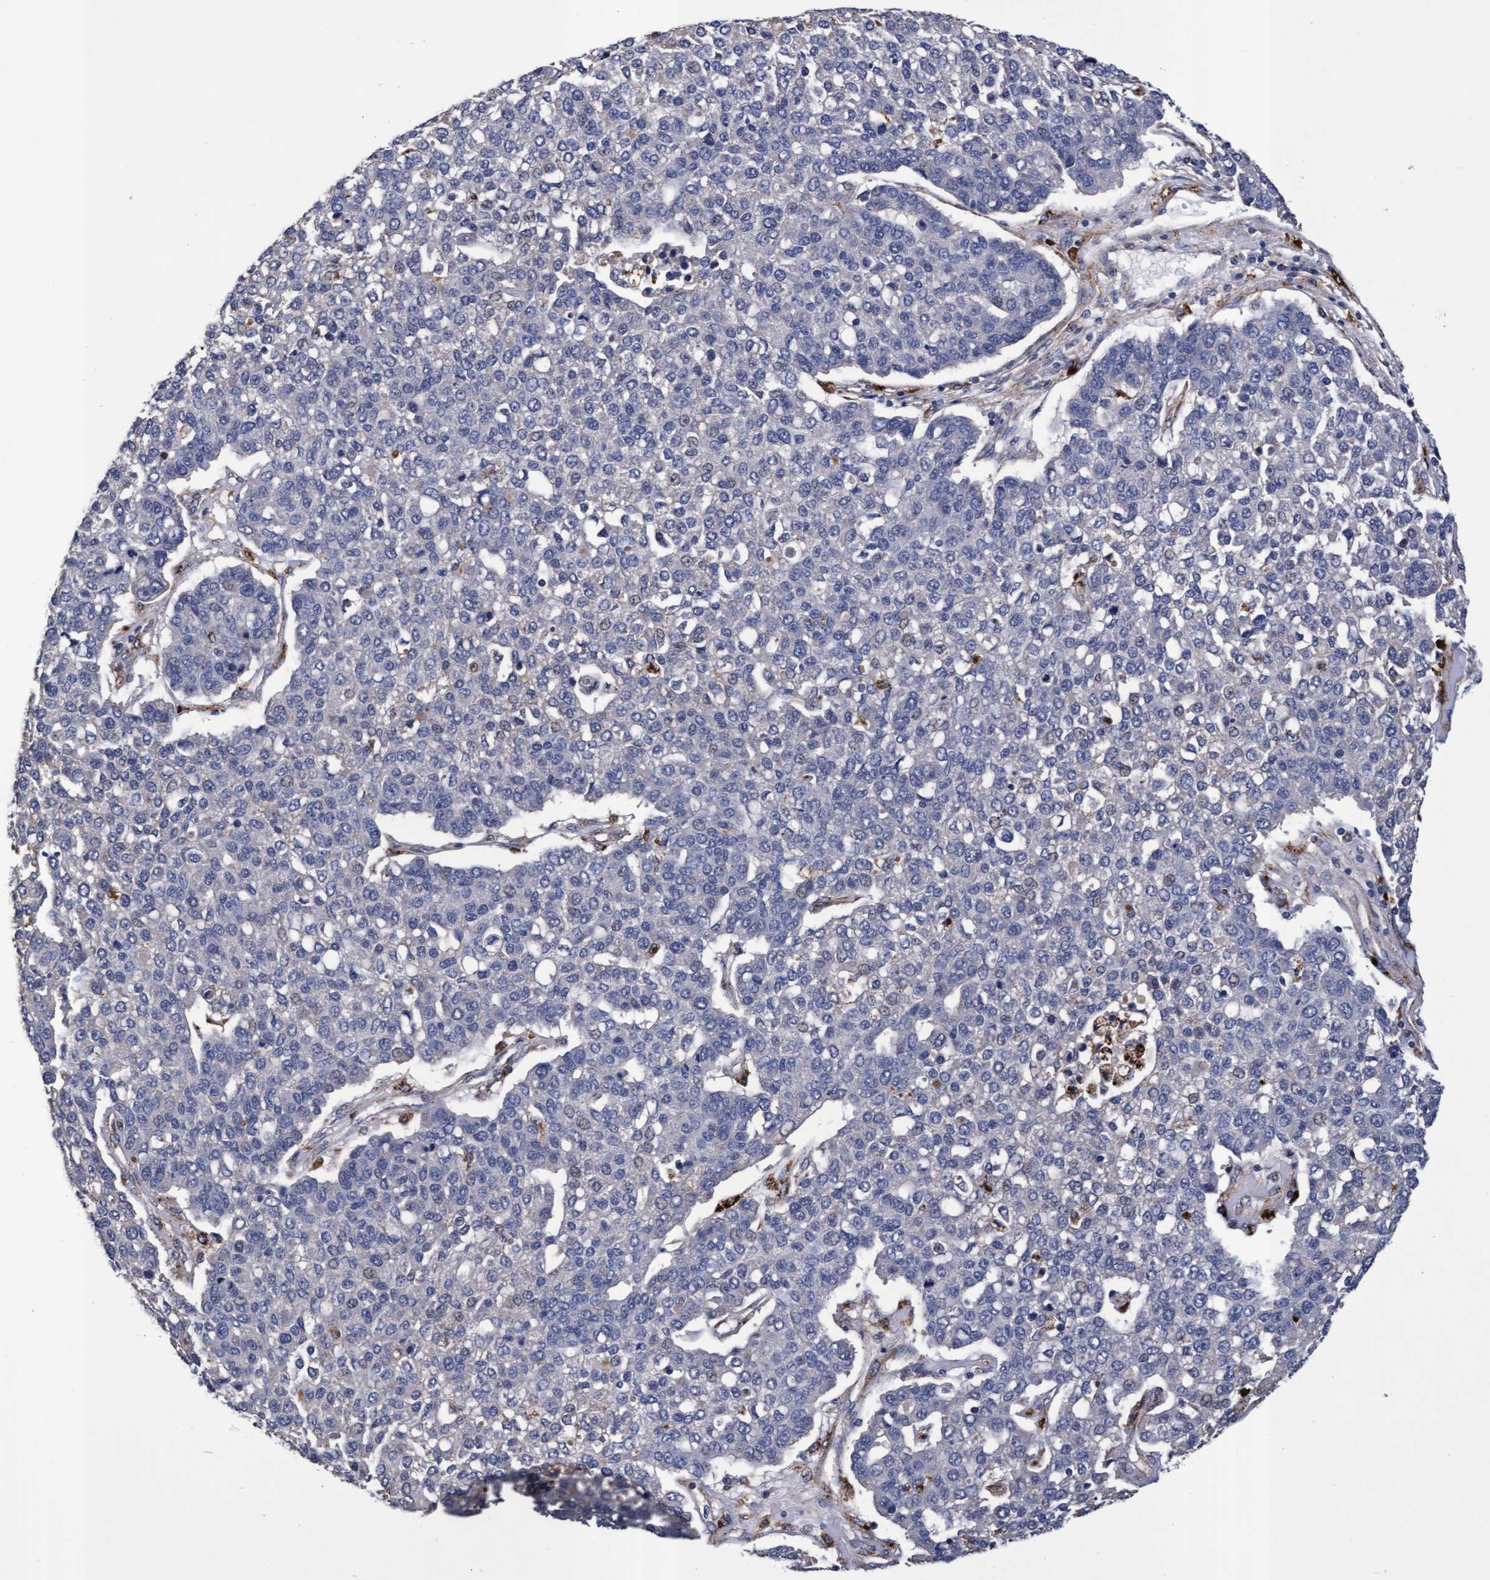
{"staining": {"intensity": "negative", "quantity": "none", "location": "none"}, "tissue": "pancreatic cancer", "cell_type": "Tumor cells", "image_type": "cancer", "snomed": [{"axis": "morphology", "description": "Adenocarcinoma, NOS"}, {"axis": "topography", "description": "Pancreas"}], "caption": "Tumor cells show no significant expression in pancreatic cancer (adenocarcinoma).", "gene": "CPQ", "patient": {"sex": "female", "age": 61}}